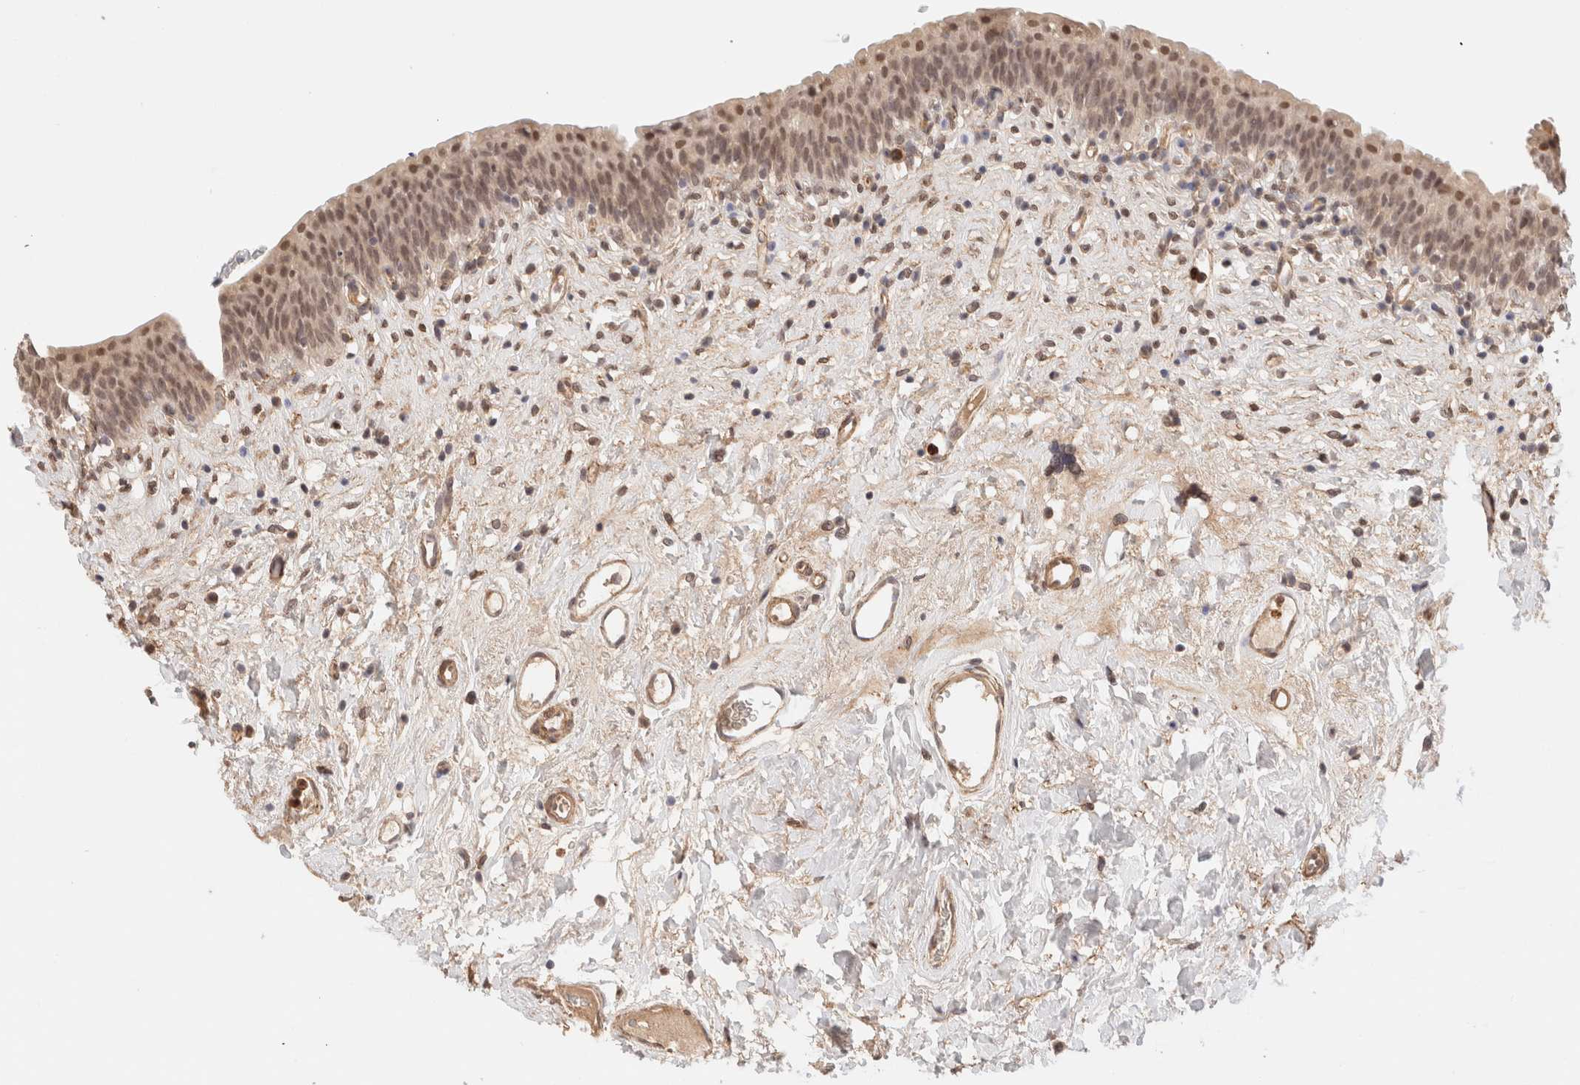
{"staining": {"intensity": "moderate", "quantity": ">75%", "location": "cytoplasmic/membranous,nuclear"}, "tissue": "urinary bladder", "cell_type": "Urothelial cells", "image_type": "normal", "snomed": [{"axis": "morphology", "description": "Normal tissue, NOS"}, {"axis": "topography", "description": "Urinary bladder"}], "caption": "Human urinary bladder stained with a brown dye exhibits moderate cytoplasmic/membranous,nuclear positive expression in about >75% of urothelial cells.", "gene": "BRPF3", "patient": {"sex": "male", "age": 83}}